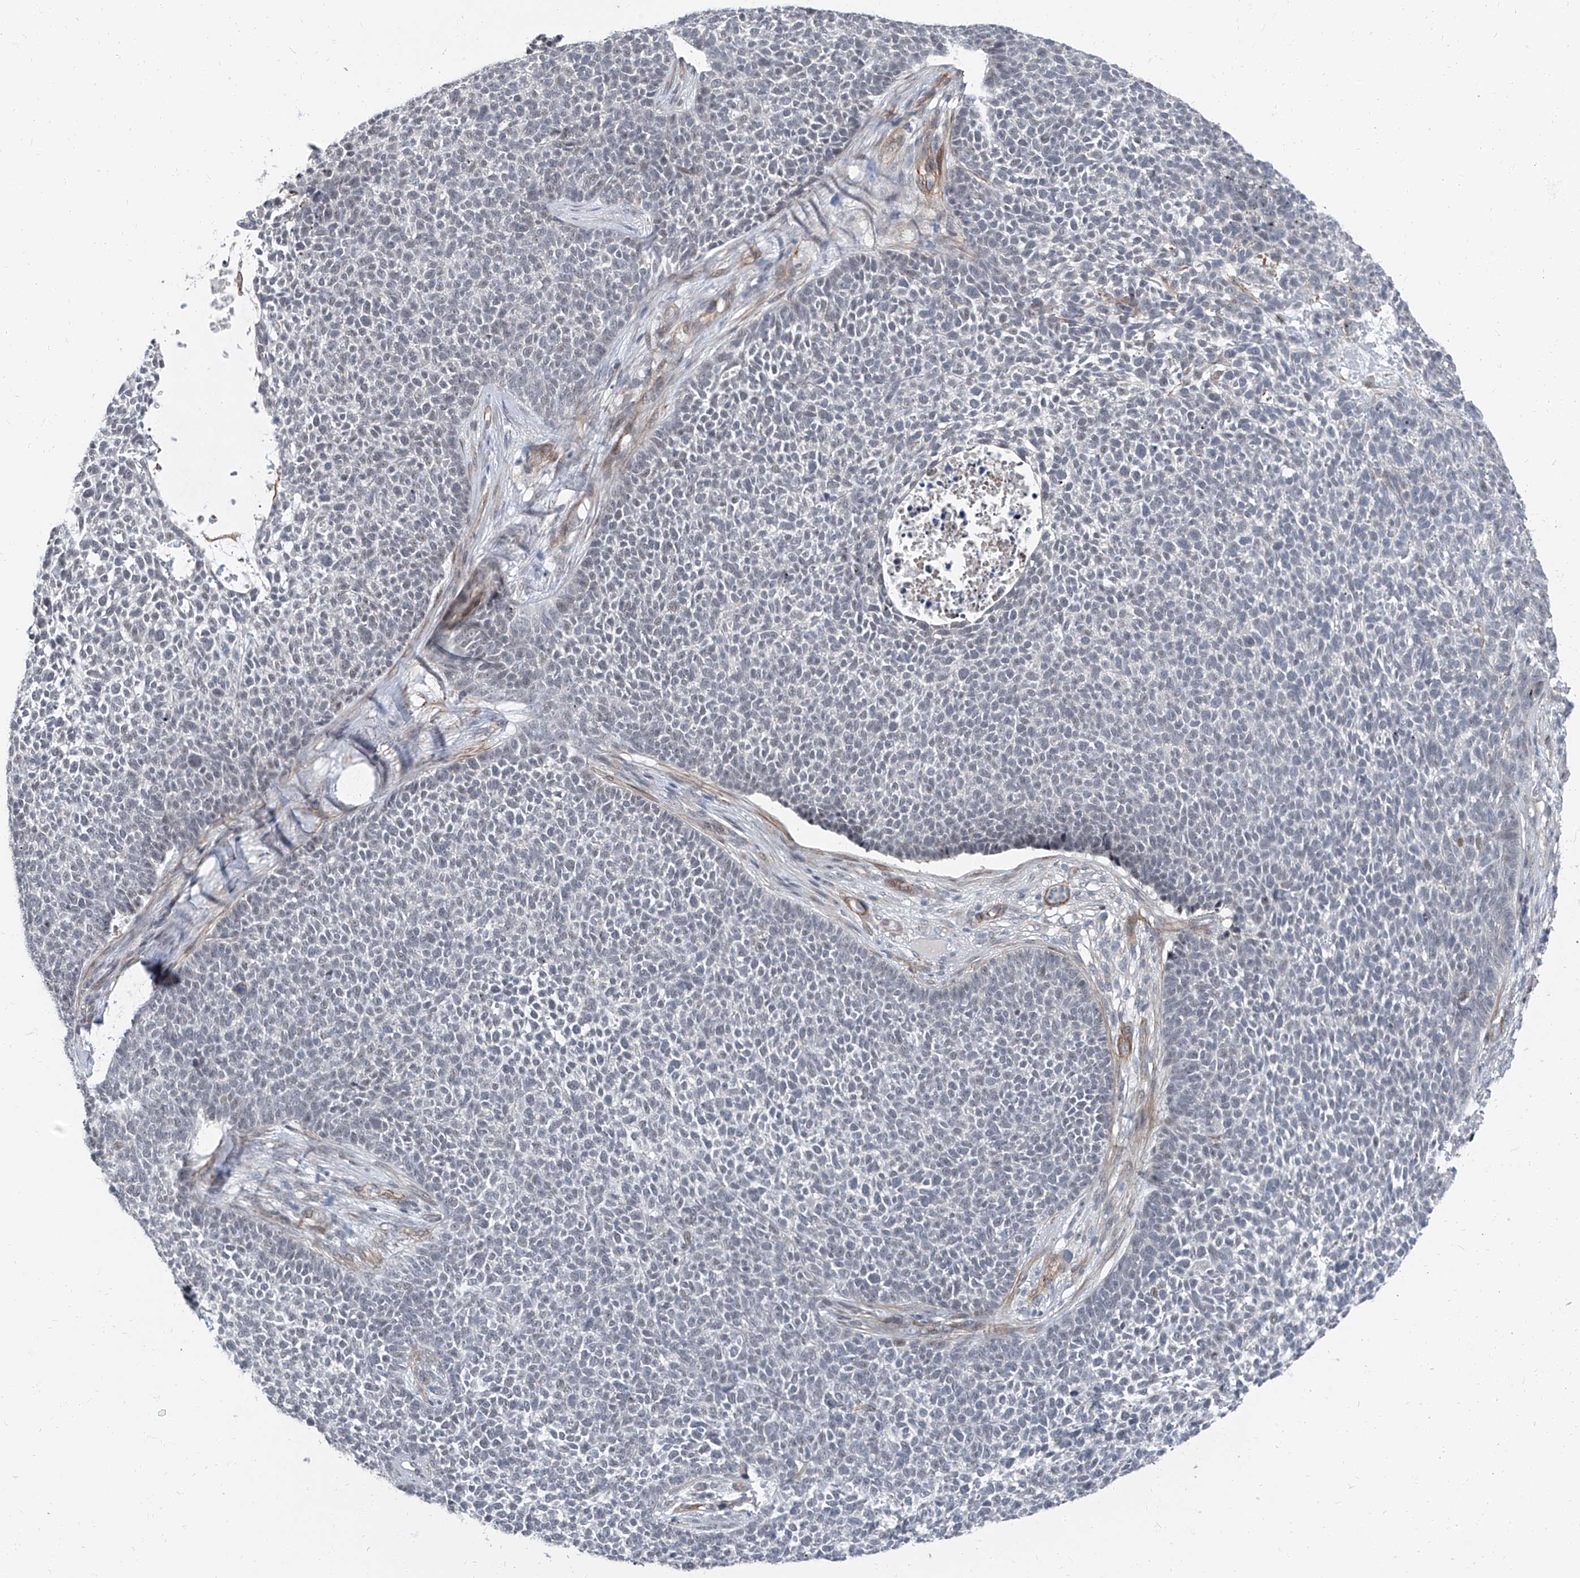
{"staining": {"intensity": "negative", "quantity": "none", "location": "none"}, "tissue": "skin cancer", "cell_type": "Tumor cells", "image_type": "cancer", "snomed": [{"axis": "morphology", "description": "Basal cell carcinoma"}, {"axis": "topography", "description": "Skin"}], "caption": "Skin cancer (basal cell carcinoma) stained for a protein using immunohistochemistry reveals no staining tumor cells.", "gene": "TXLNB", "patient": {"sex": "female", "age": 84}}